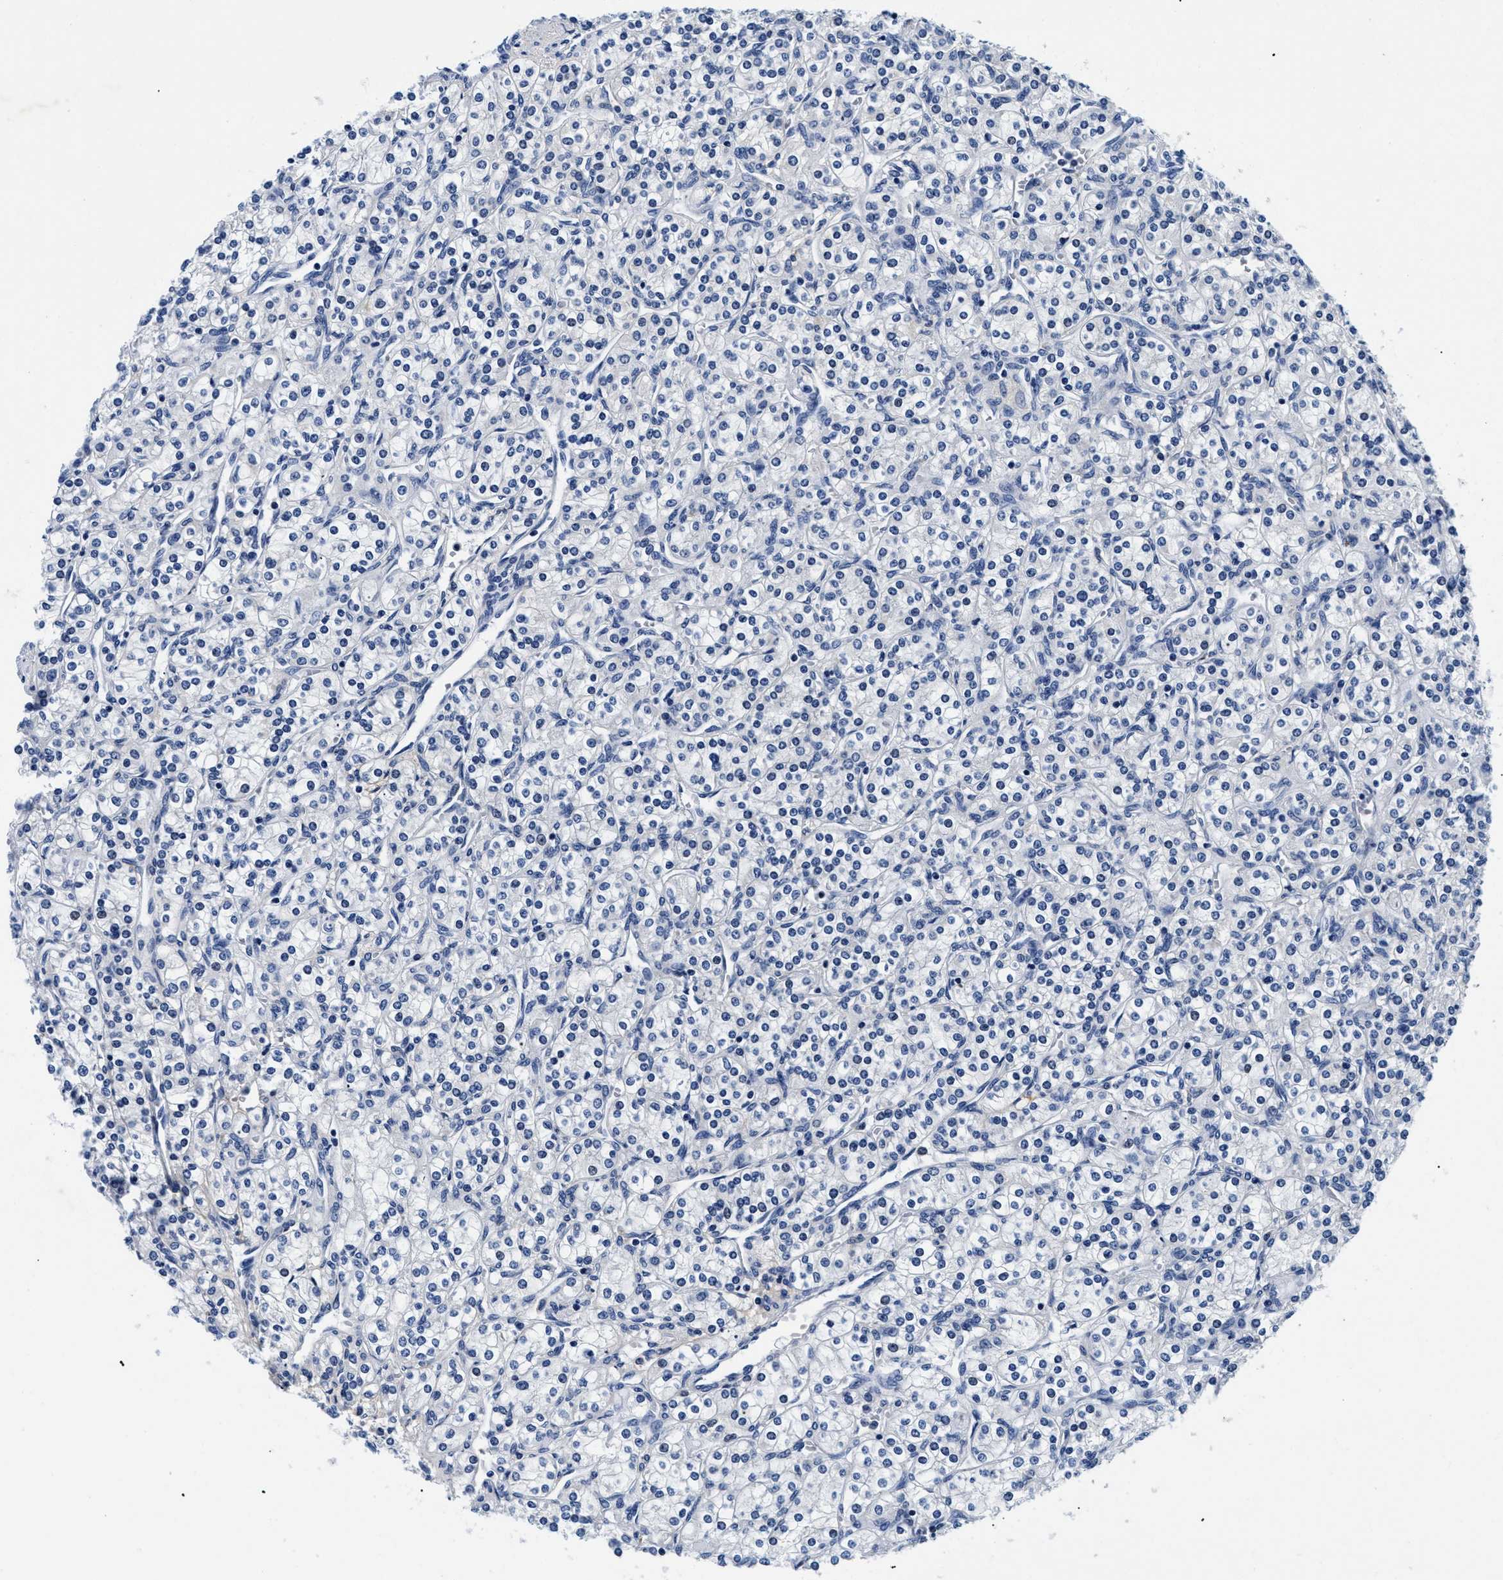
{"staining": {"intensity": "negative", "quantity": "none", "location": "none"}, "tissue": "renal cancer", "cell_type": "Tumor cells", "image_type": "cancer", "snomed": [{"axis": "morphology", "description": "Adenocarcinoma, NOS"}, {"axis": "topography", "description": "Kidney"}], "caption": "Renal adenocarcinoma was stained to show a protein in brown. There is no significant staining in tumor cells. (Brightfield microscopy of DAB (3,3'-diaminobenzidine) immunohistochemistry (IHC) at high magnification).", "gene": "MEA1", "patient": {"sex": "male", "age": 77}}